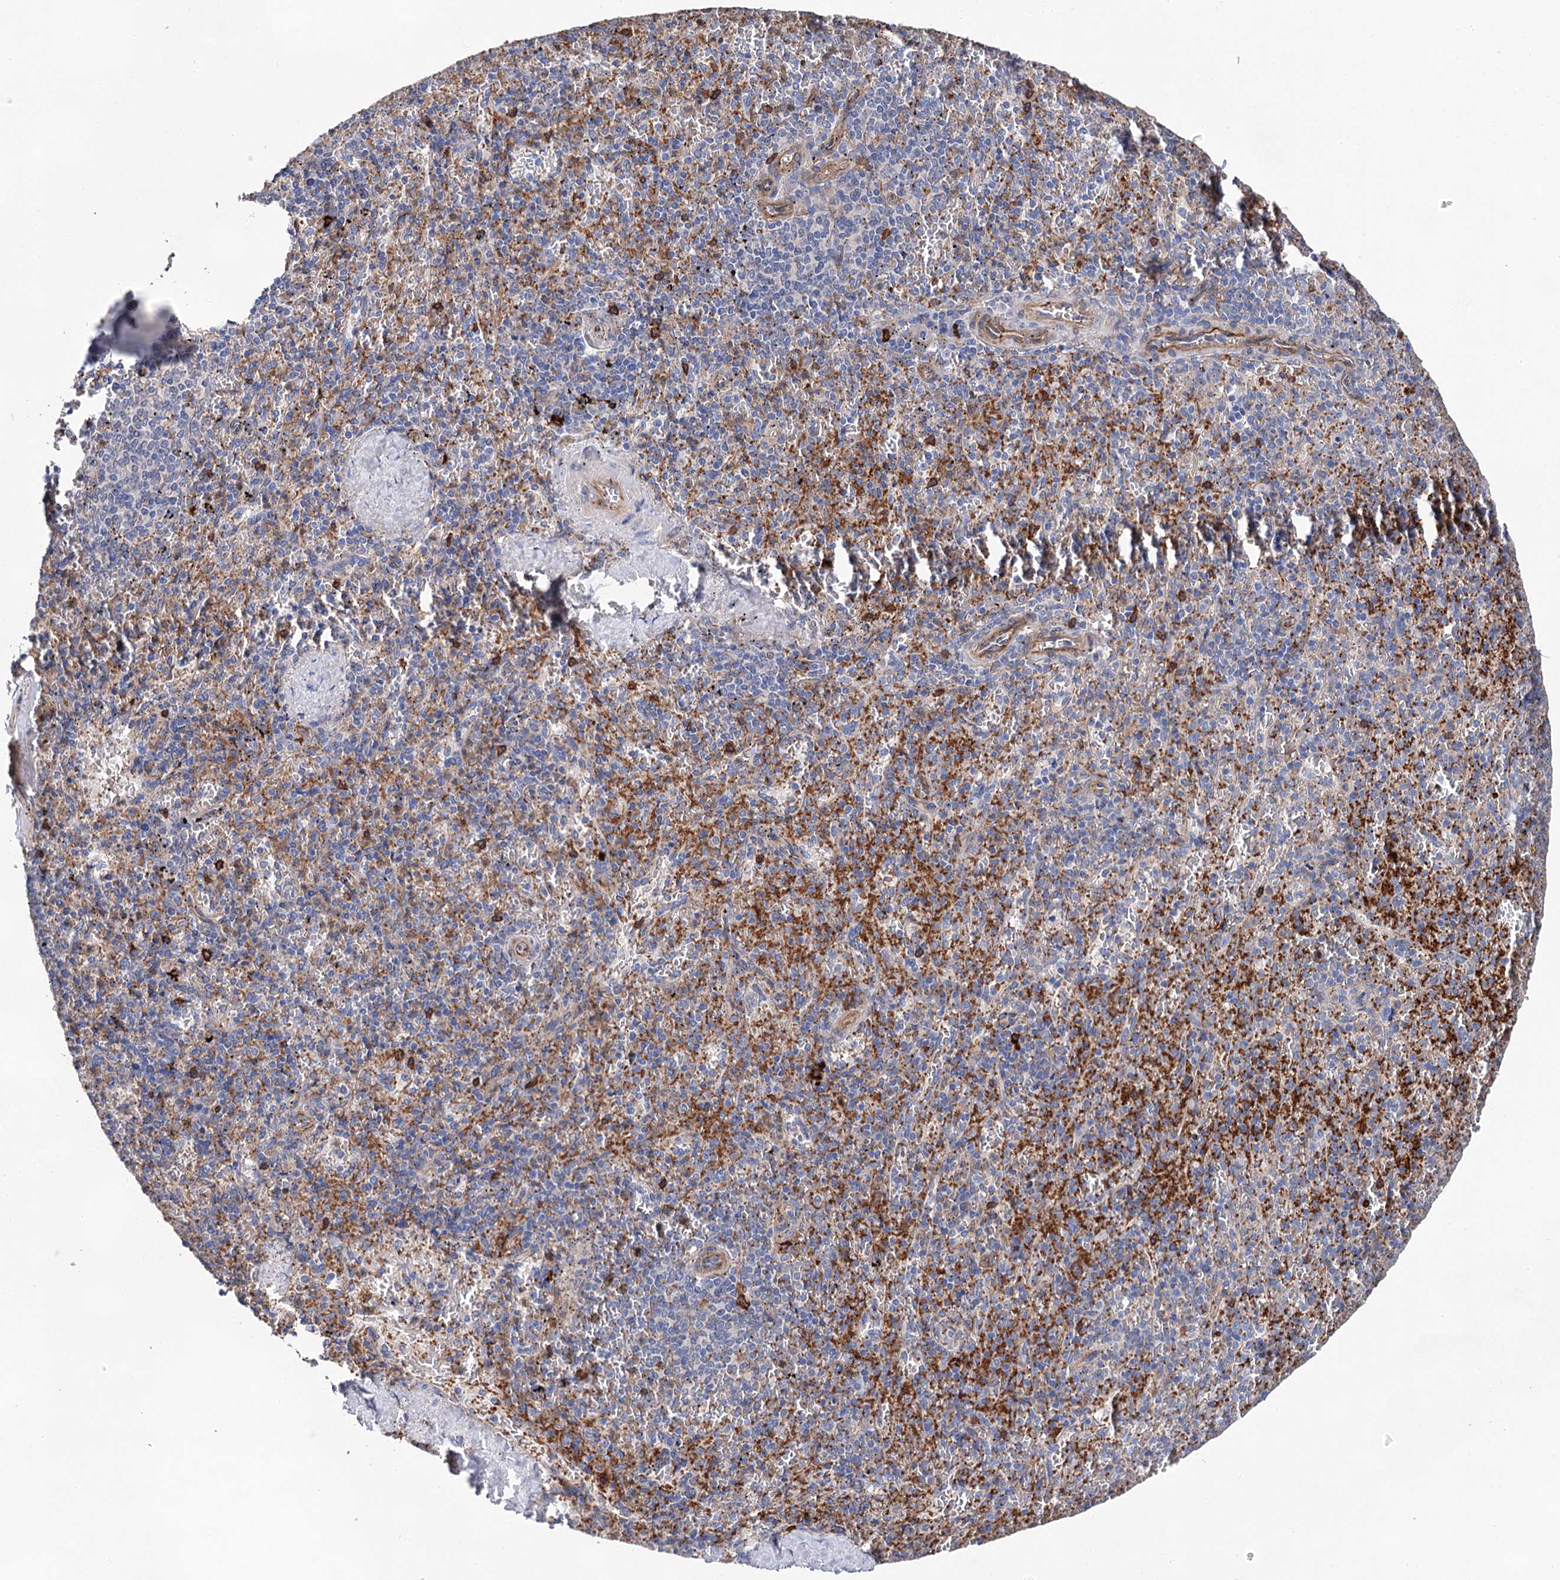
{"staining": {"intensity": "negative", "quantity": "none", "location": "none"}, "tissue": "spleen", "cell_type": "Cells in red pulp", "image_type": "normal", "snomed": [{"axis": "morphology", "description": "Normal tissue, NOS"}, {"axis": "topography", "description": "Spleen"}], "caption": "A high-resolution image shows immunohistochemistry (IHC) staining of benign spleen, which reveals no significant expression in cells in red pulp.", "gene": "TMTC3", "patient": {"sex": "male", "age": 82}}